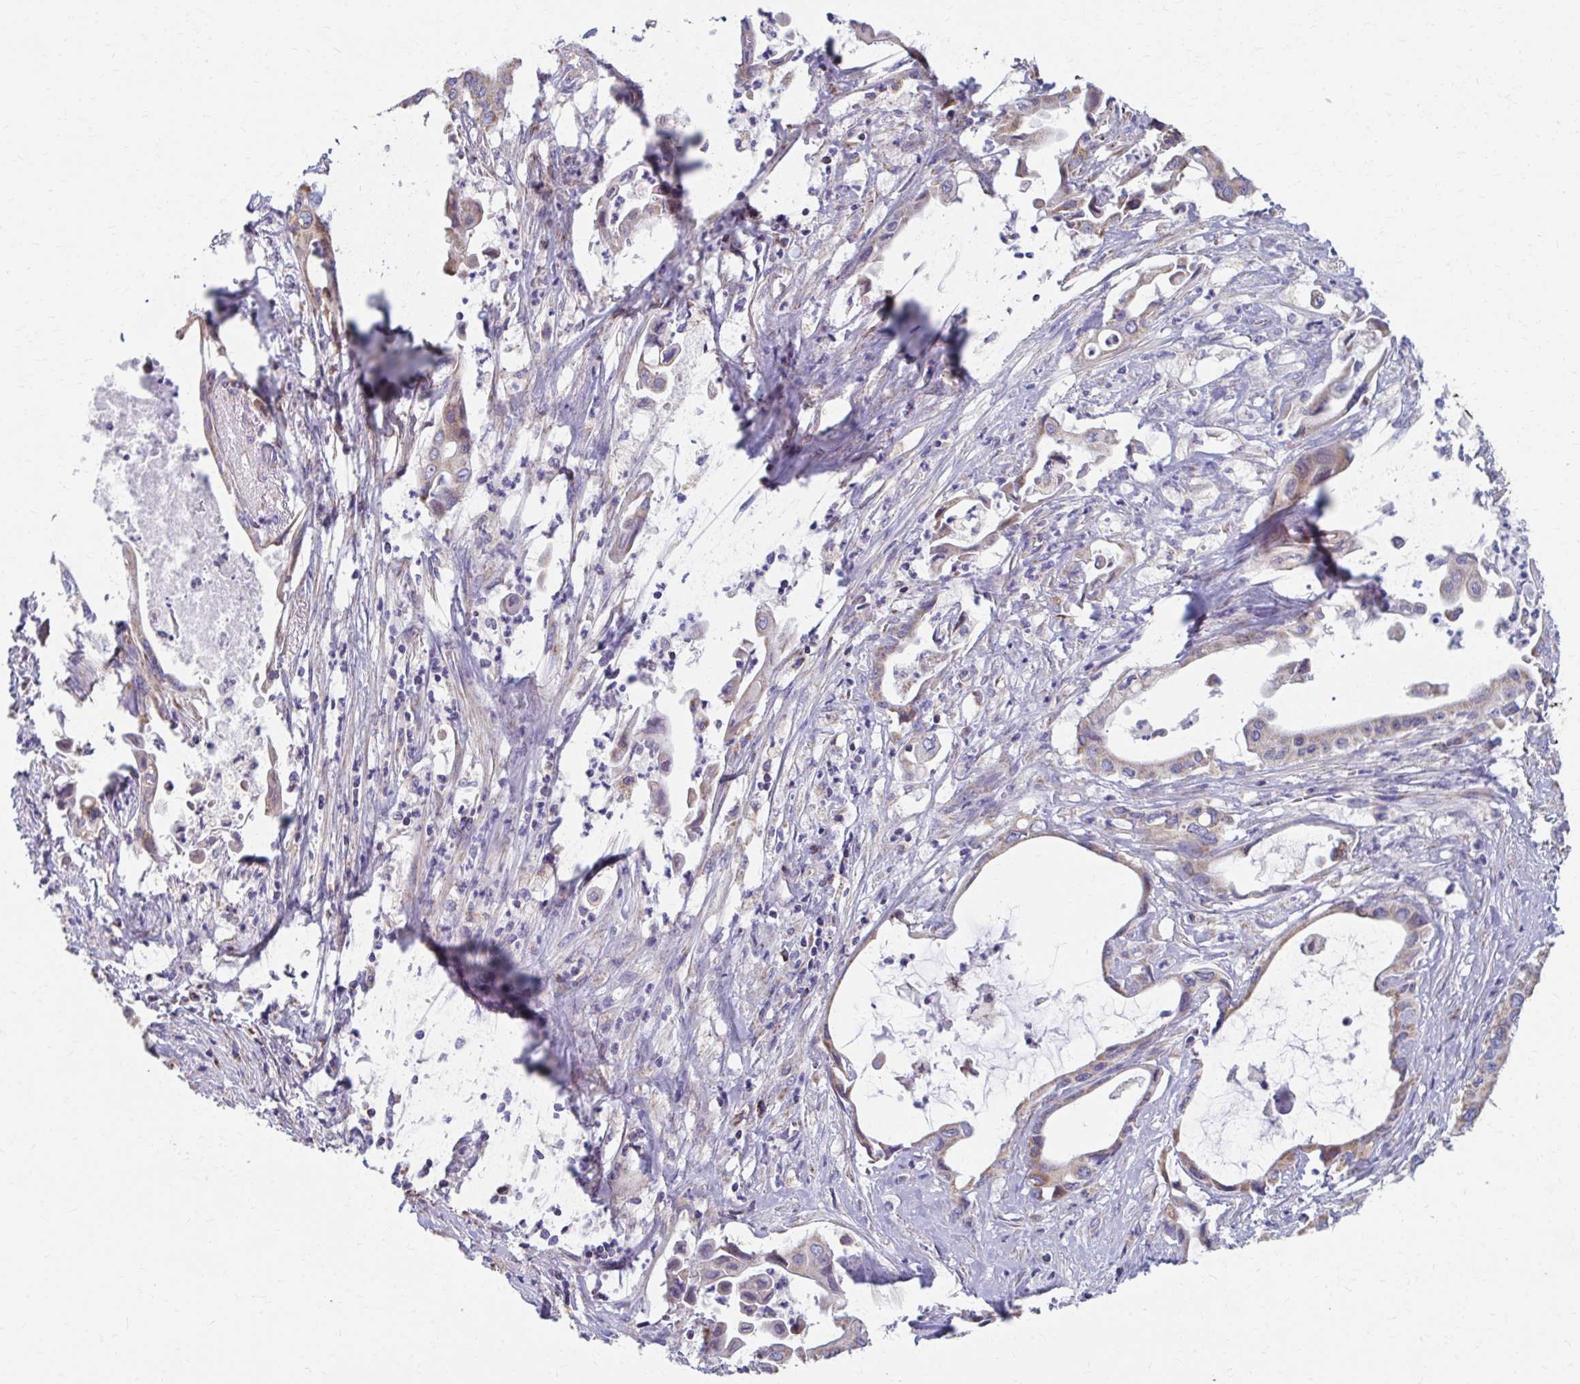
{"staining": {"intensity": "weak", "quantity": "25%-75%", "location": "cytoplasmic/membranous"}, "tissue": "pancreatic cancer", "cell_type": "Tumor cells", "image_type": "cancer", "snomed": [{"axis": "morphology", "description": "Adenocarcinoma, NOS"}, {"axis": "topography", "description": "Pancreas"}], "caption": "Weak cytoplasmic/membranous expression for a protein is present in approximately 25%-75% of tumor cells of pancreatic adenocarcinoma using immunohistochemistry (IHC).", "gene": "RCC1L", "patient": {"sex": "female", "age": 77}}